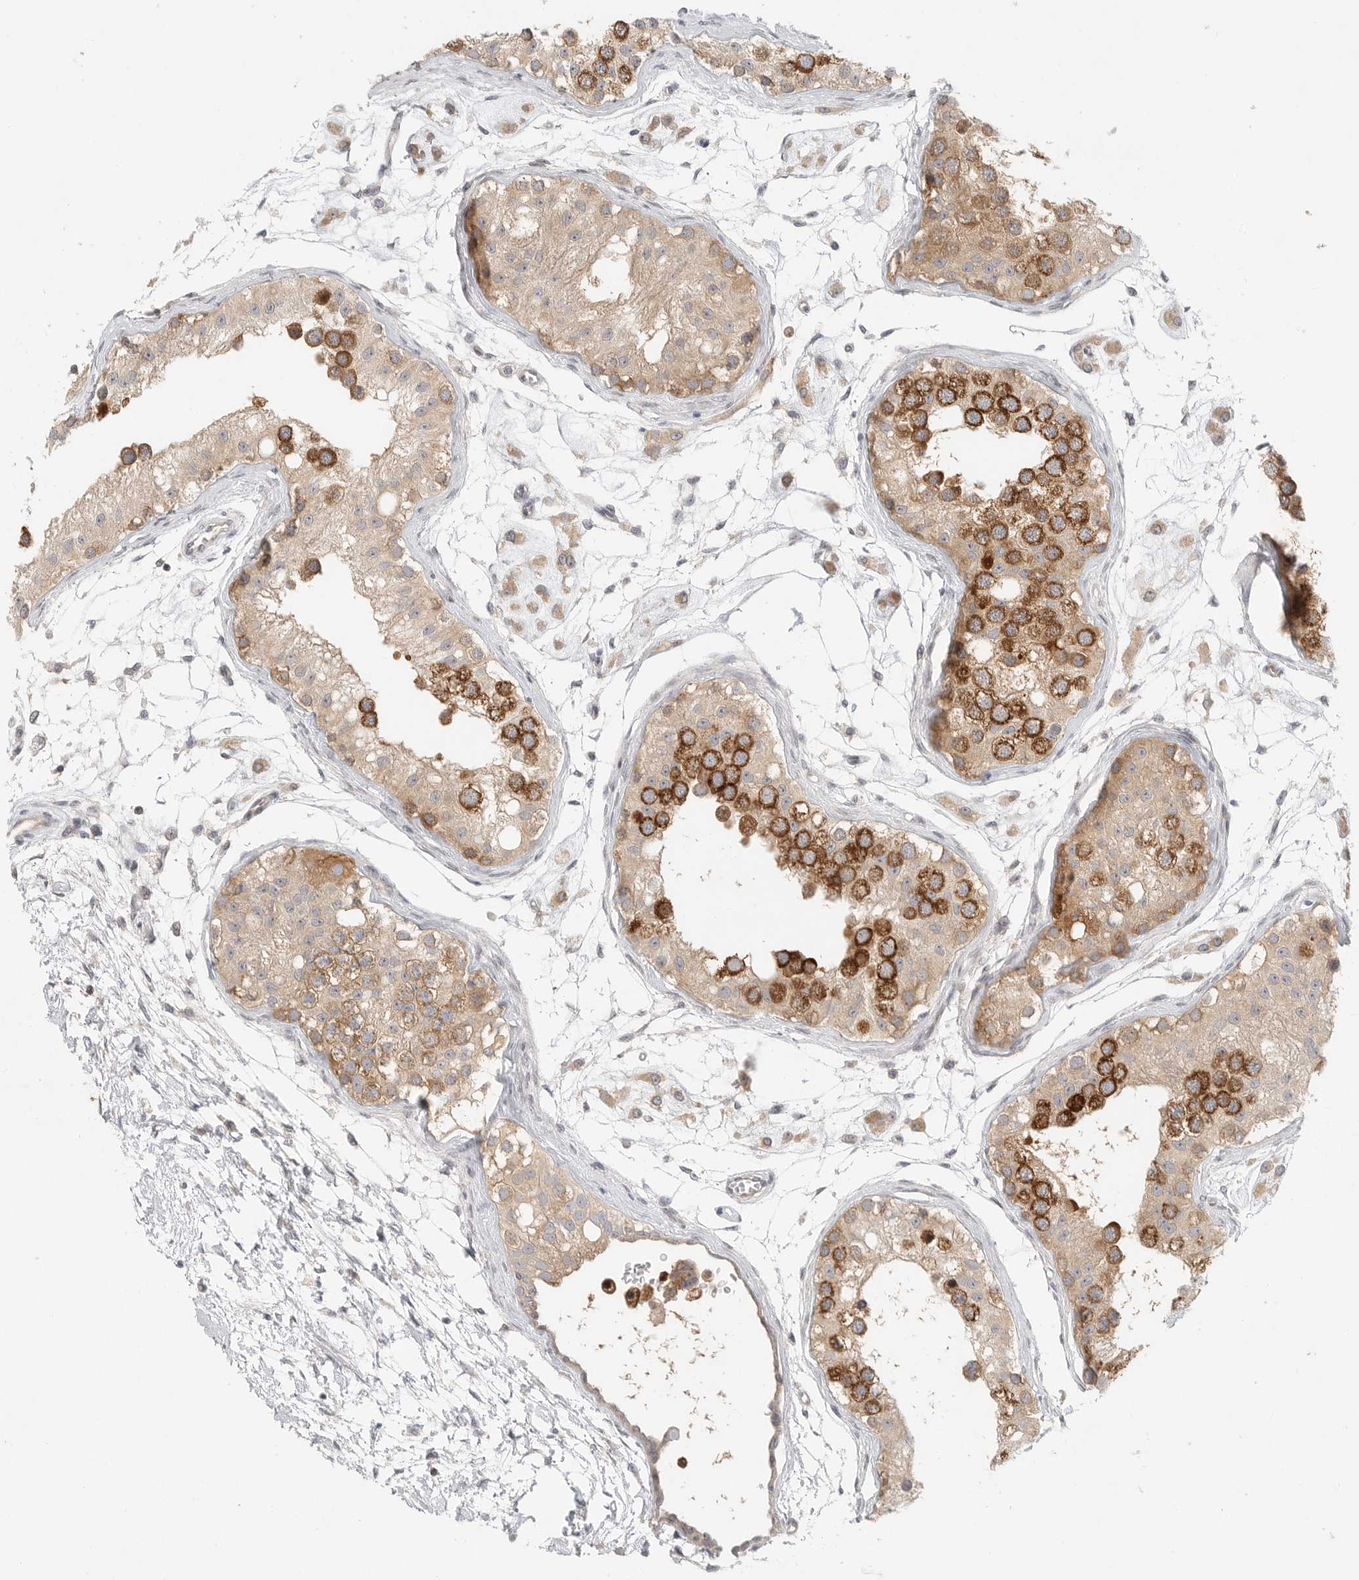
{"staining": {"intensity": "strong", "quantity": "25%-75%", "location": "cytoplasmic/membranous"}, "tissue": "testis", "cell_type": "Cells in seminiferous ducts", "image_type": "normal", "snomed": [{"axis": "morphology", "description": "Normal tissue, NOS"}, {"axis": "morphology", "description": "Adenocarcinoma, metastatic, NOS"}, {"axis": "topography", "description": "Testis"}], "caption": "Immunohistochemical staining of normal testis exhibits 25%-75% levels of strong cytoplasmic/membranous protein positivity in about 25%-75% of cells in seminiferous ducts. The staining was performed using DAB to visualize the protein expression in brown, while the nuclei were stained in blue with hematoxylin (Magnification: 20x).", "gene": "HDAC6", "patient": {"sex": "male", "age": 26}}